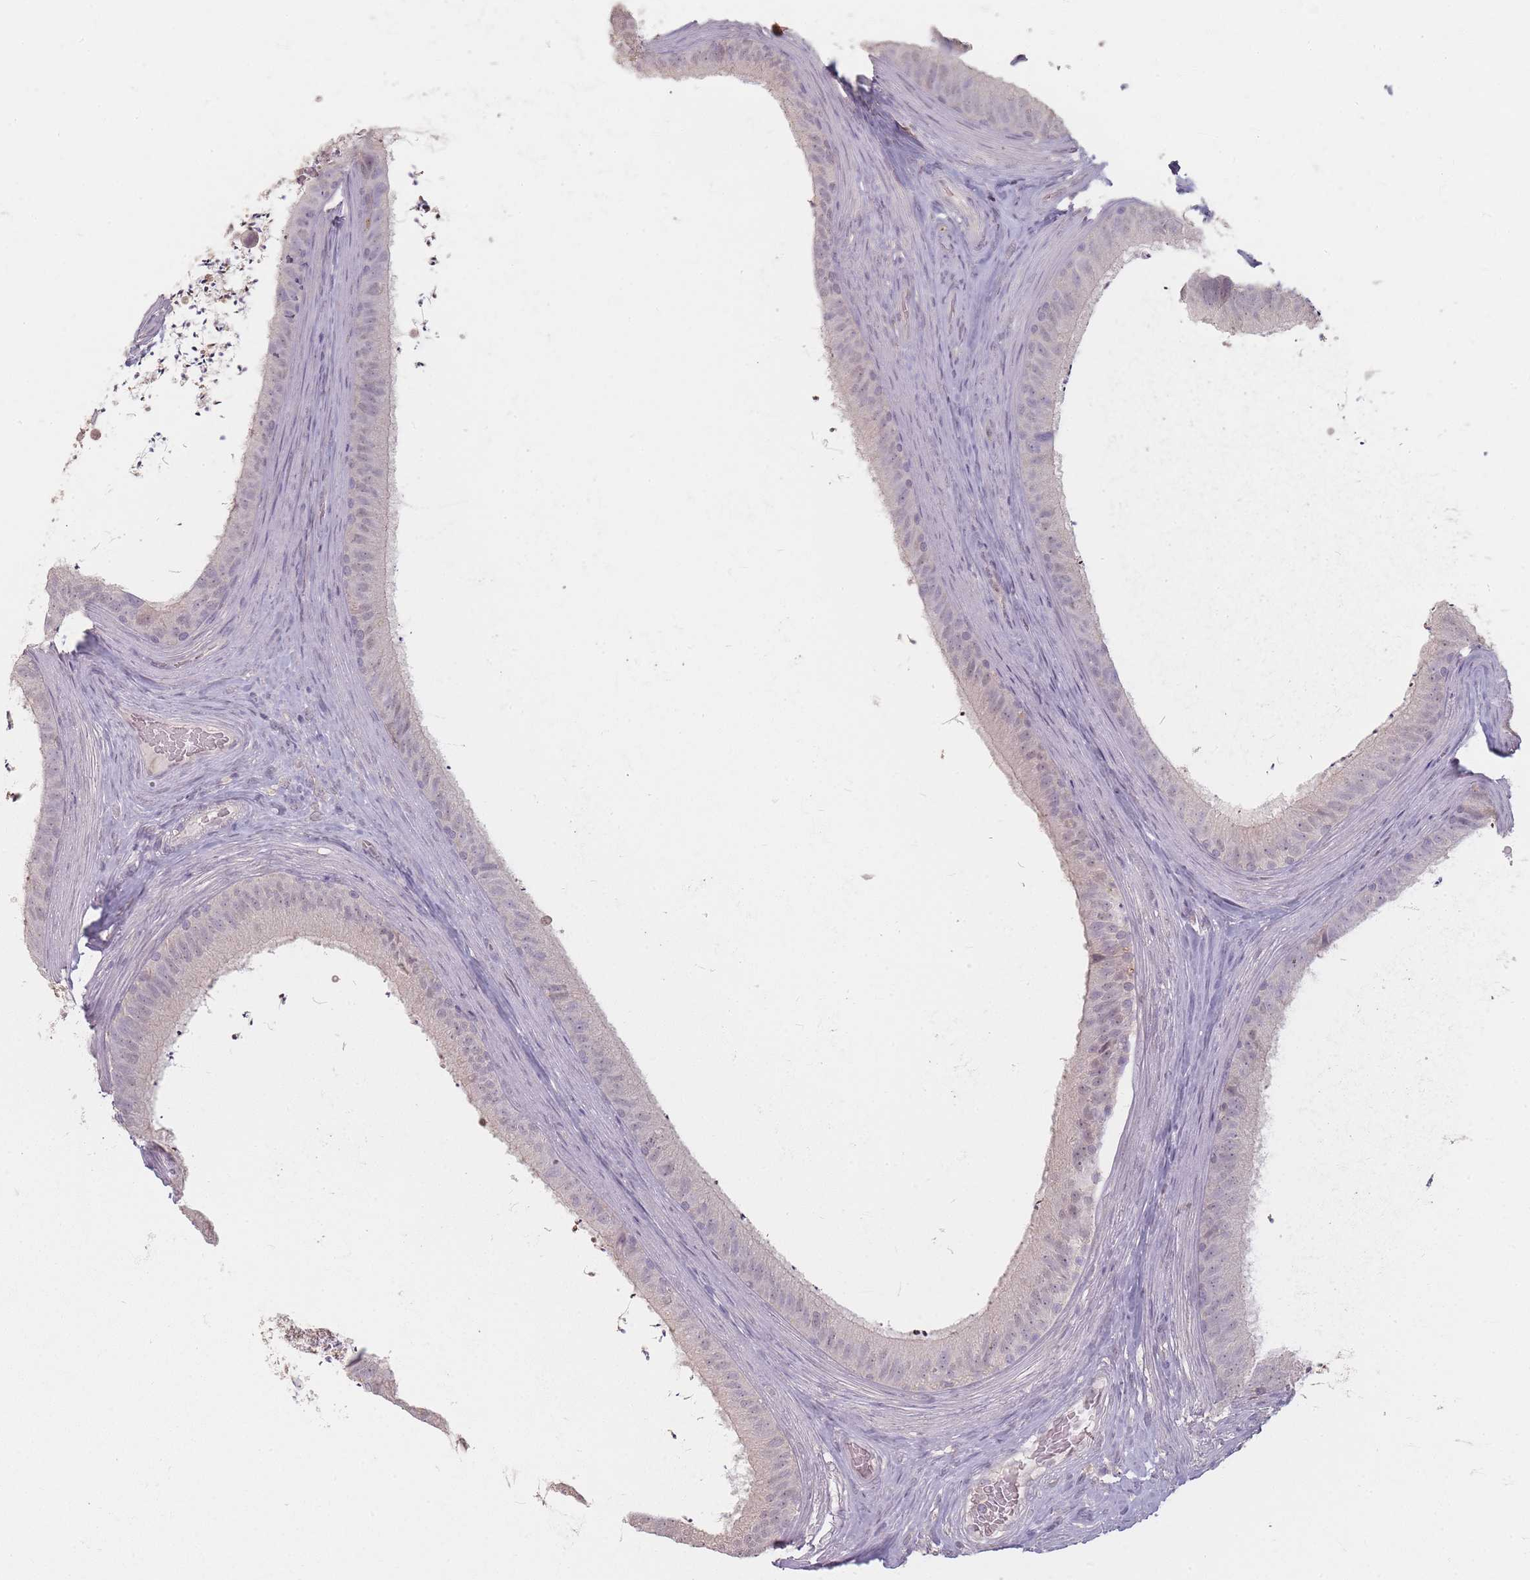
{"staining": {"intensity": "negative", "quantity": "none", "location": "none"}, "tissue": "epididymis", "cell_type": "Glandular cells", "image_type": "normal", "snomed": [{"axis": "morphology", "description": "Normal tissue, NOS"}, {"axis": "topography", "description": "Testis"}, {"axis": "topography", "description": "Epididymis"}], "caption": "This is a histopathology image of immunohistochemistry (IHC) staining of unremarkable epididymis, which shows no positivity in glandular cells. (DAB (3,3'-diaminobenzidine) immunohistochemistry, high magnification).", "gene": "RFTN1", "patient": {"sex": "male", "age": 41}}